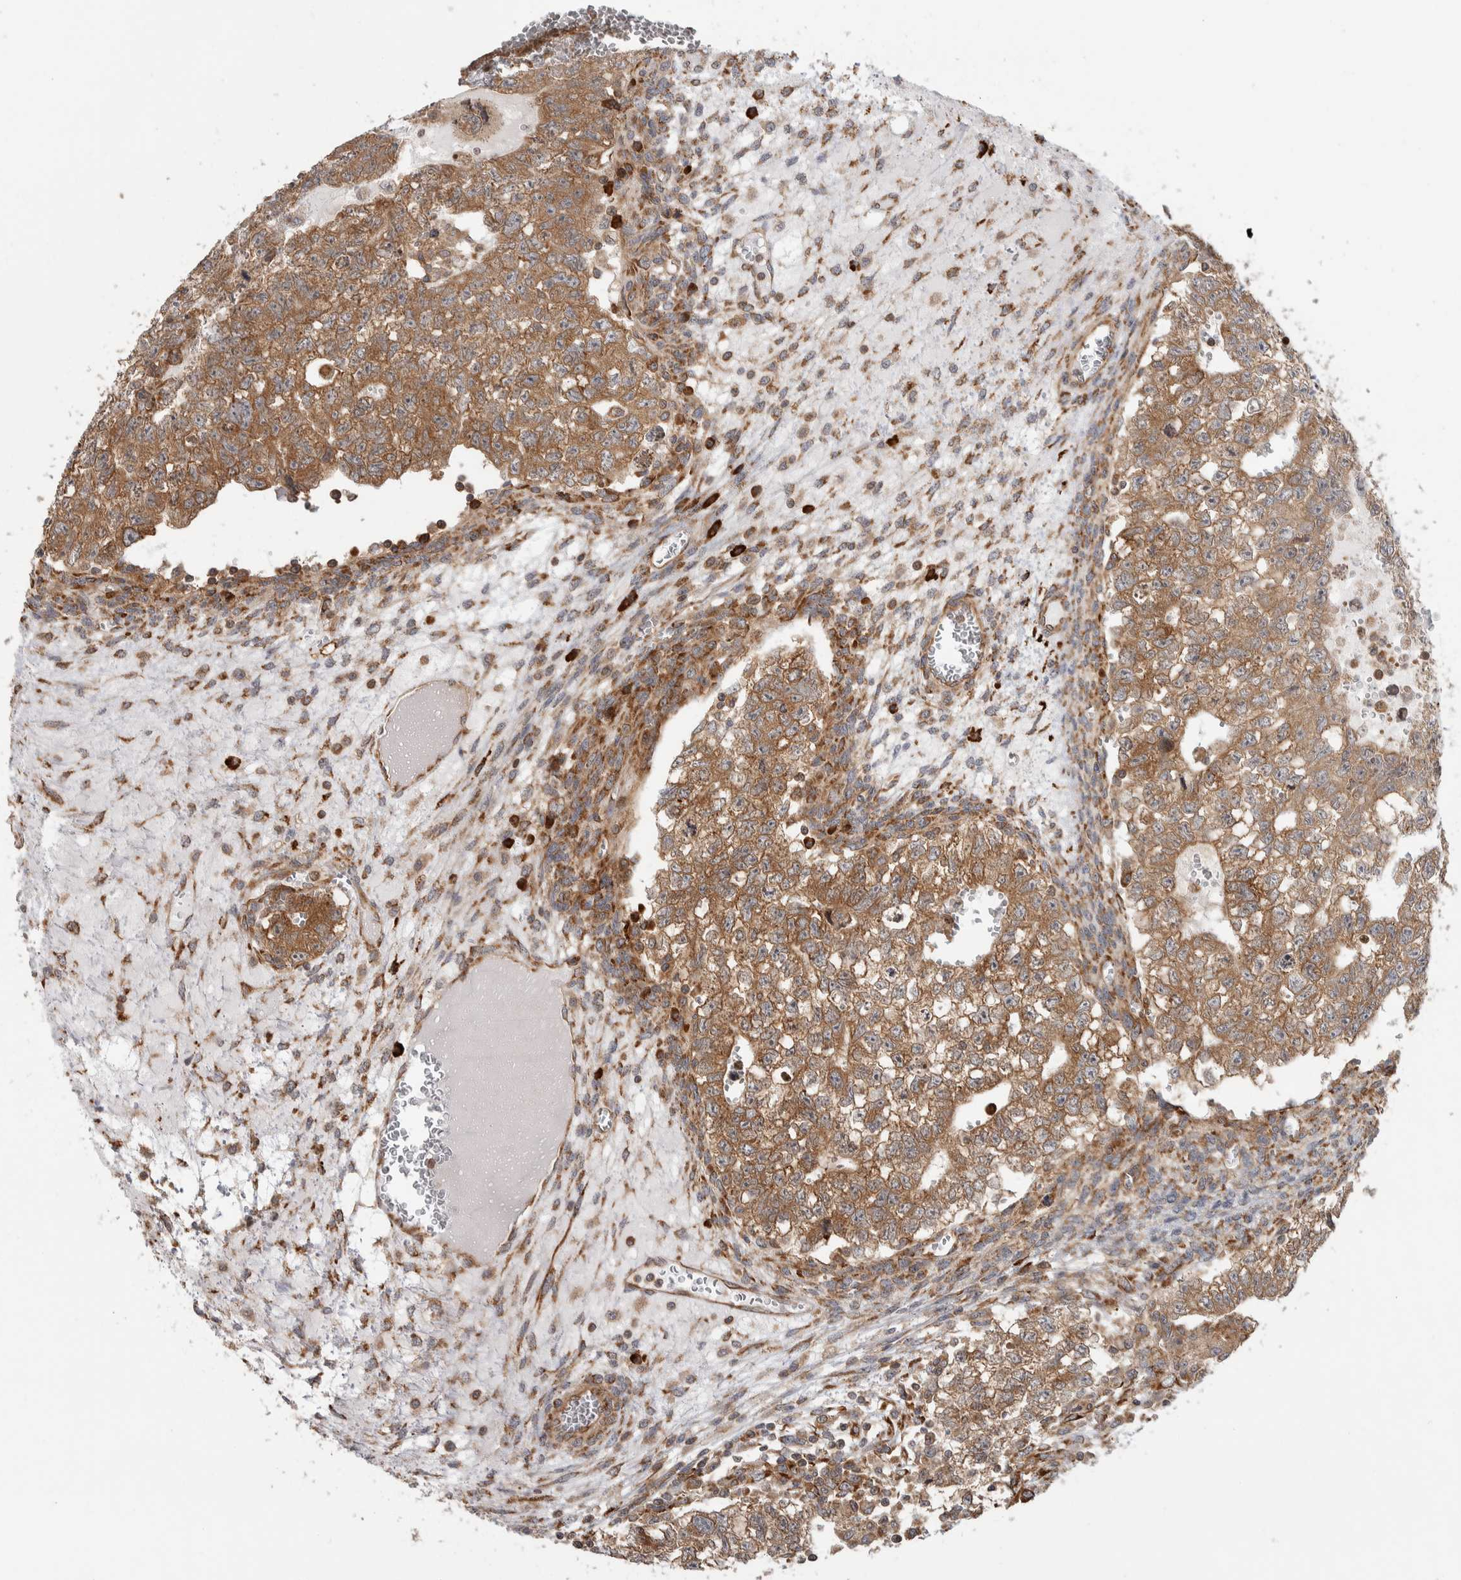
{"staining": {"intensity": "moderate", "quantity": ">75%", "location": "cytoplasmic/membranous"}, "tissue": "testis cancer", "cell_type": "Tumor cells", "image_type": "cancer", "snomed": [{"axis": "morphology", "description": "Seminoma, NOS"}, {"axis": "morphology", "description": "Carcinoma, Embryonal, NOS"}, {"axis": "topography", "description": "Testis"}], "caption": "Immunohistochemical staining of testis seminoma exhibits medium levels of moderate cytoplasmic/membranous protein positivity in approximately >75% of tumor cells.", "gene": "EIF3H", "patient": {"sex": "male", "age": 38}}